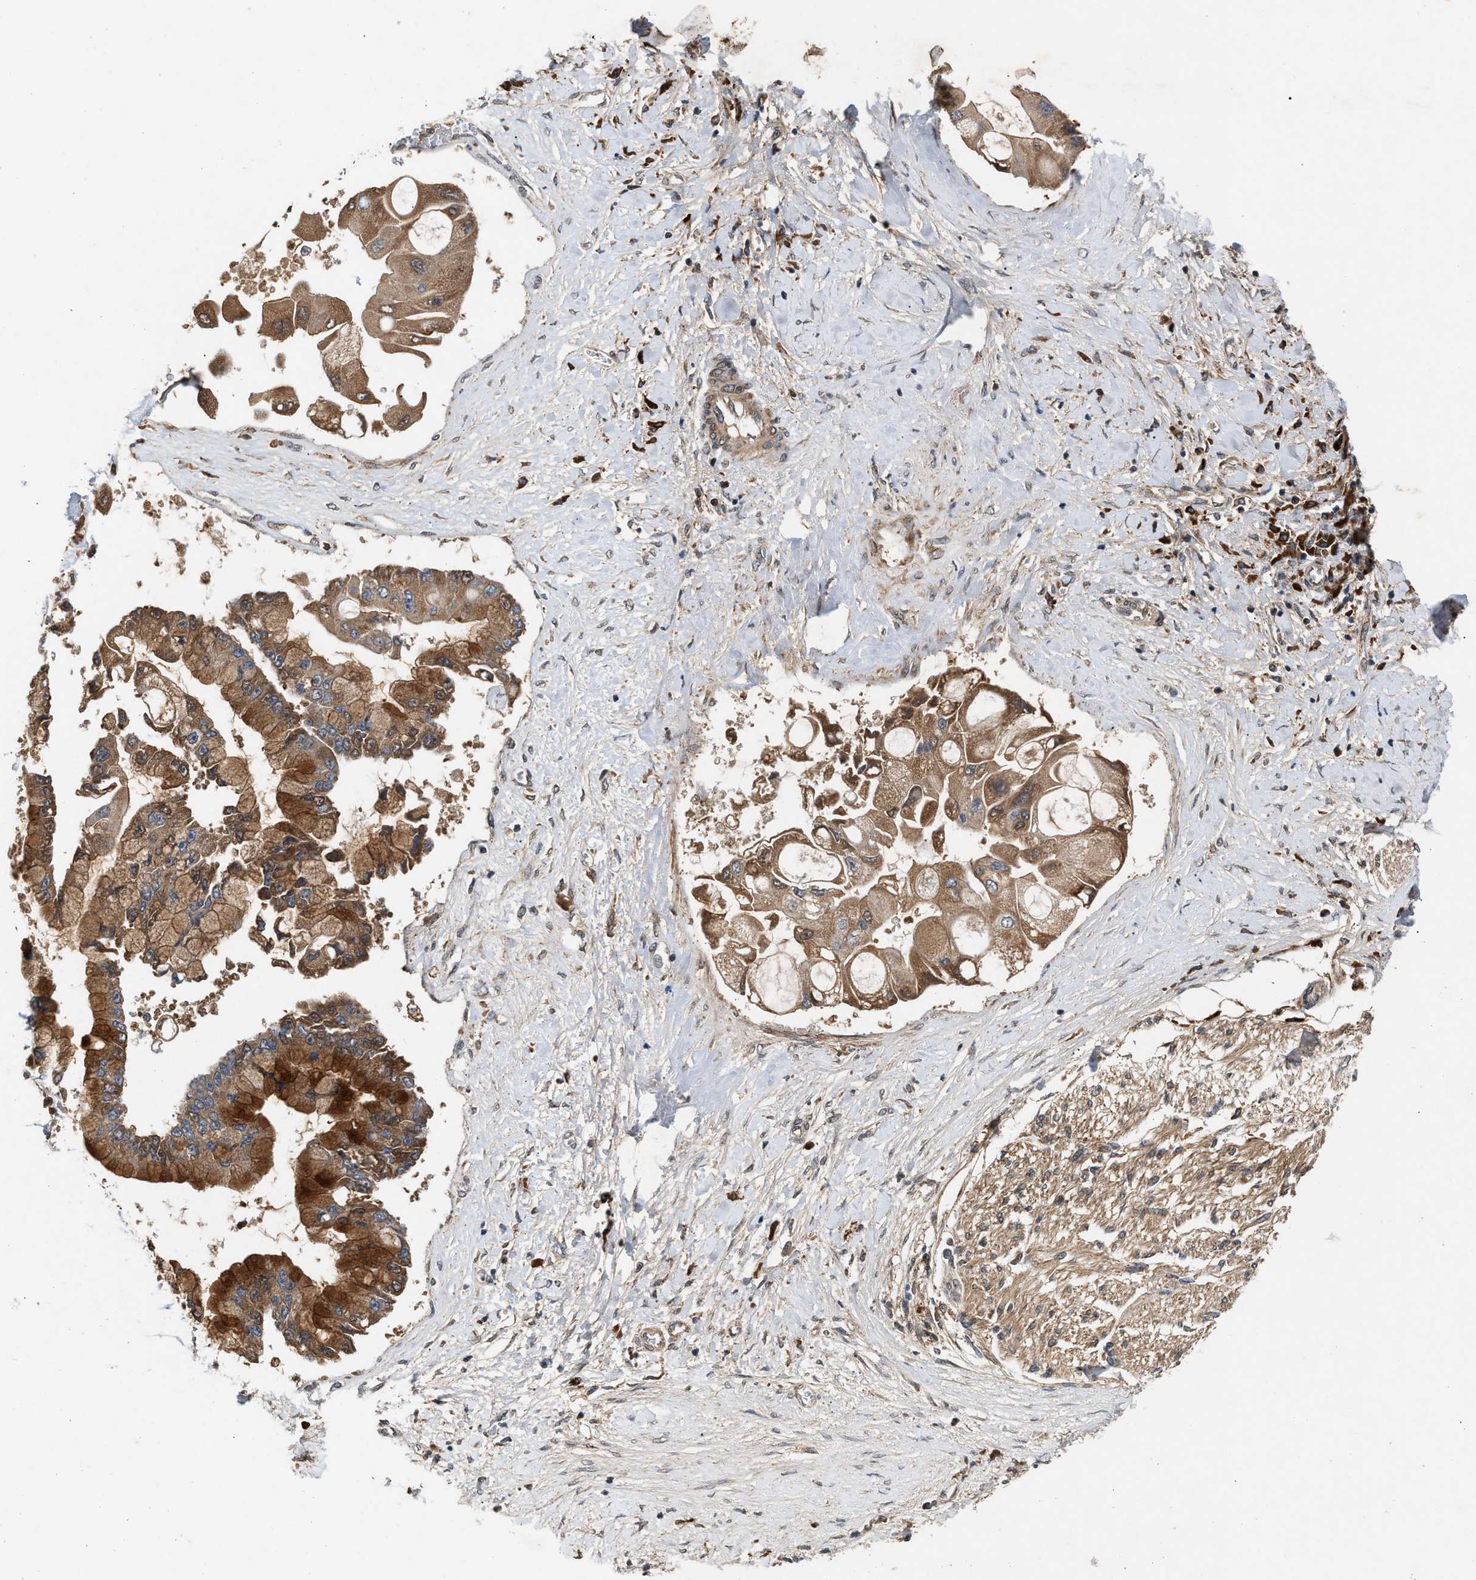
{"staining": {"intensity": "moderate", "quantity": ">75%", "location": "cytoplasmic/membranous"}, "tissue": "liver cancer", "cell_type": "Tumor cells", "image_type": "cancer", "snomed": [{"axis": "morphology", "description": "Cholangiocarcinoma"}, {"axis": "topography", "description": "Liver"}], "caption": "Protein staining by immunohistochemistry (IHC) shows moderate cytoplasmic/membranous staining in approximately >75% of tumor cells in liver cancer.", "gene": "RUSC2", "patient": {"sex": "male", "age": 50}}